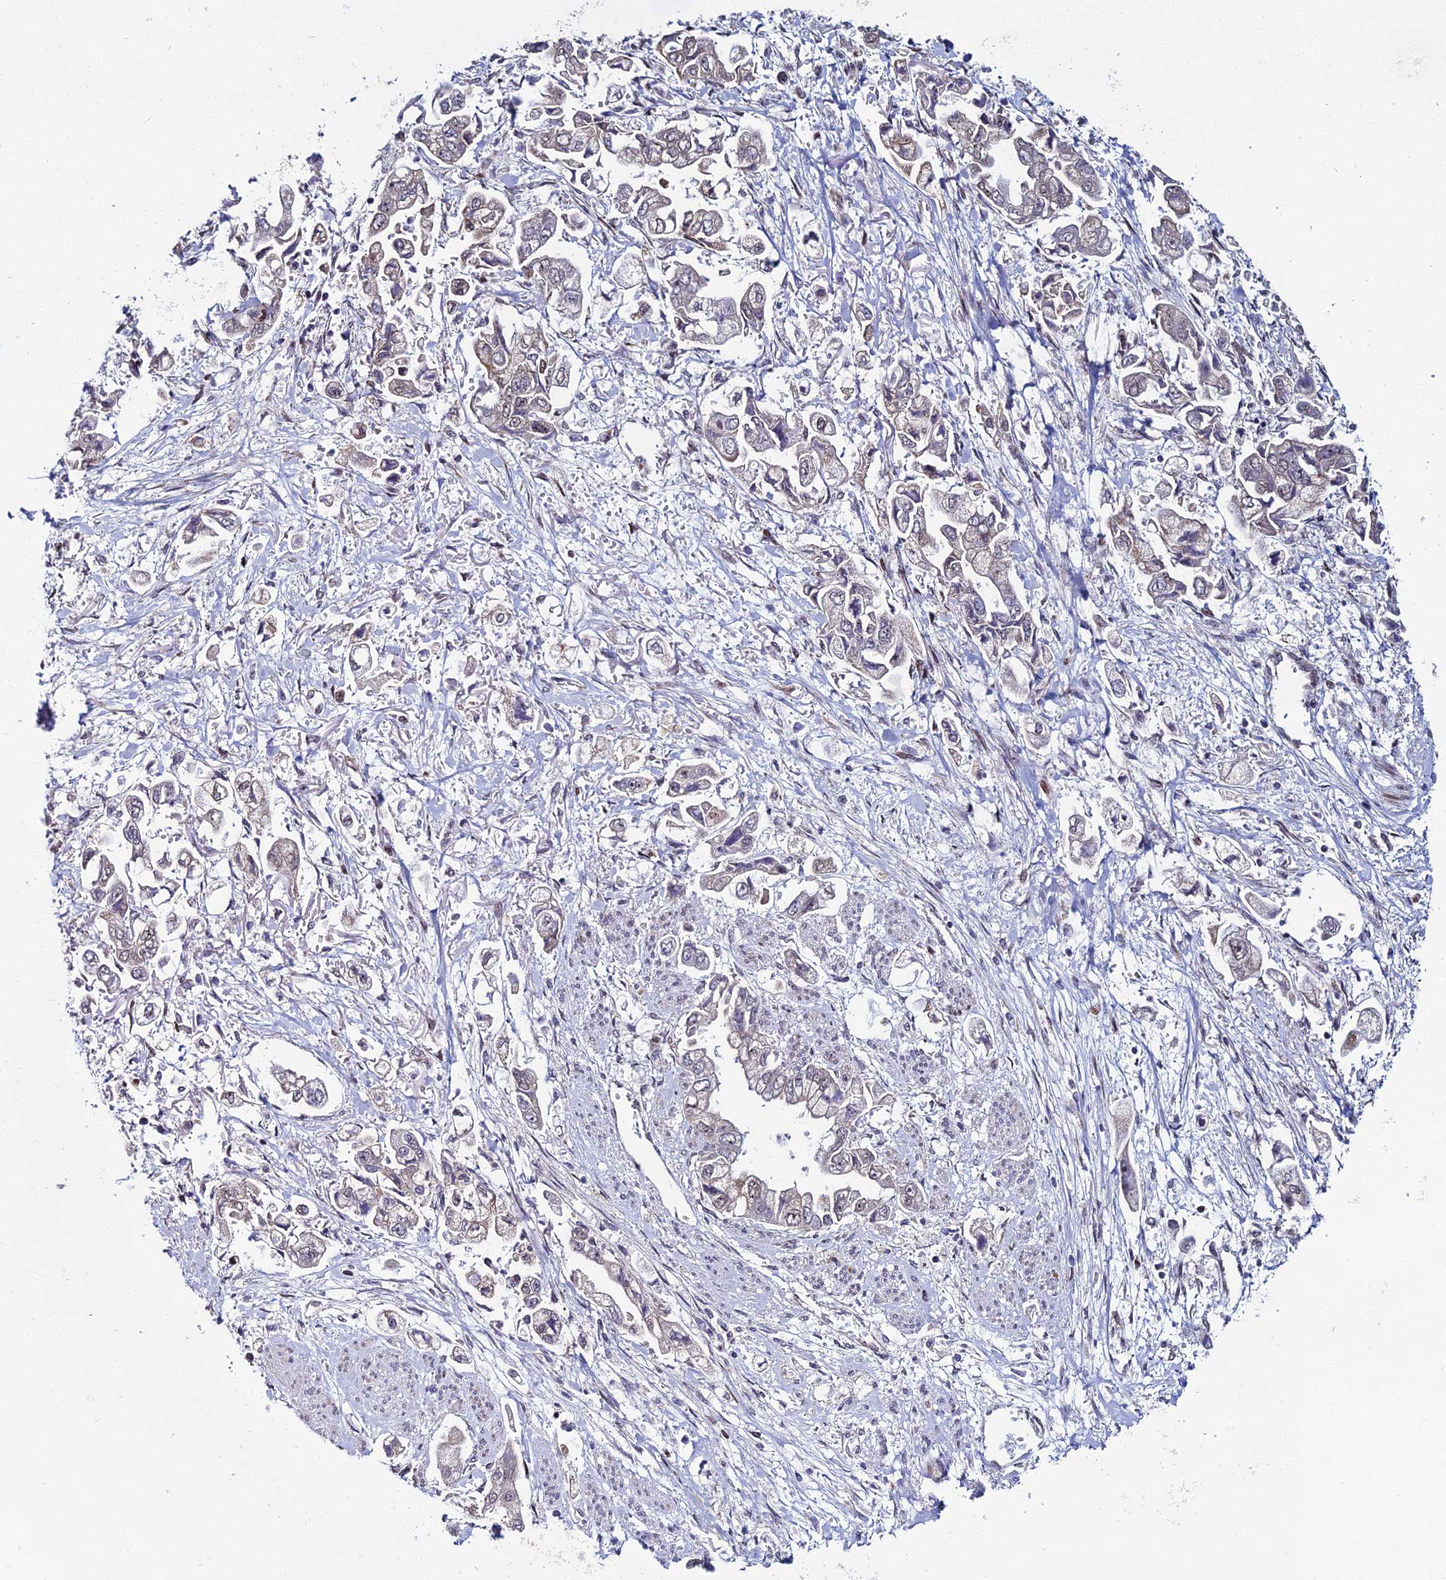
{"staining": {"intensity": "negative", "quantity": "none", "location": "none"}, "tissue": "stomach cancer", "cell_type": "Tumor cells", "image_type": "cancer", "snomed": [{"axis": "morphology", "description": "Adenocarcinoma, NOS"}, {"axis": "topography", "description": "Stomach"}], "caption": "Image shows no protein staining in tumor cells of stomach cancer tissue.", "gene": "ZNF668", "patient": {"sex": "male", "age": 62}}